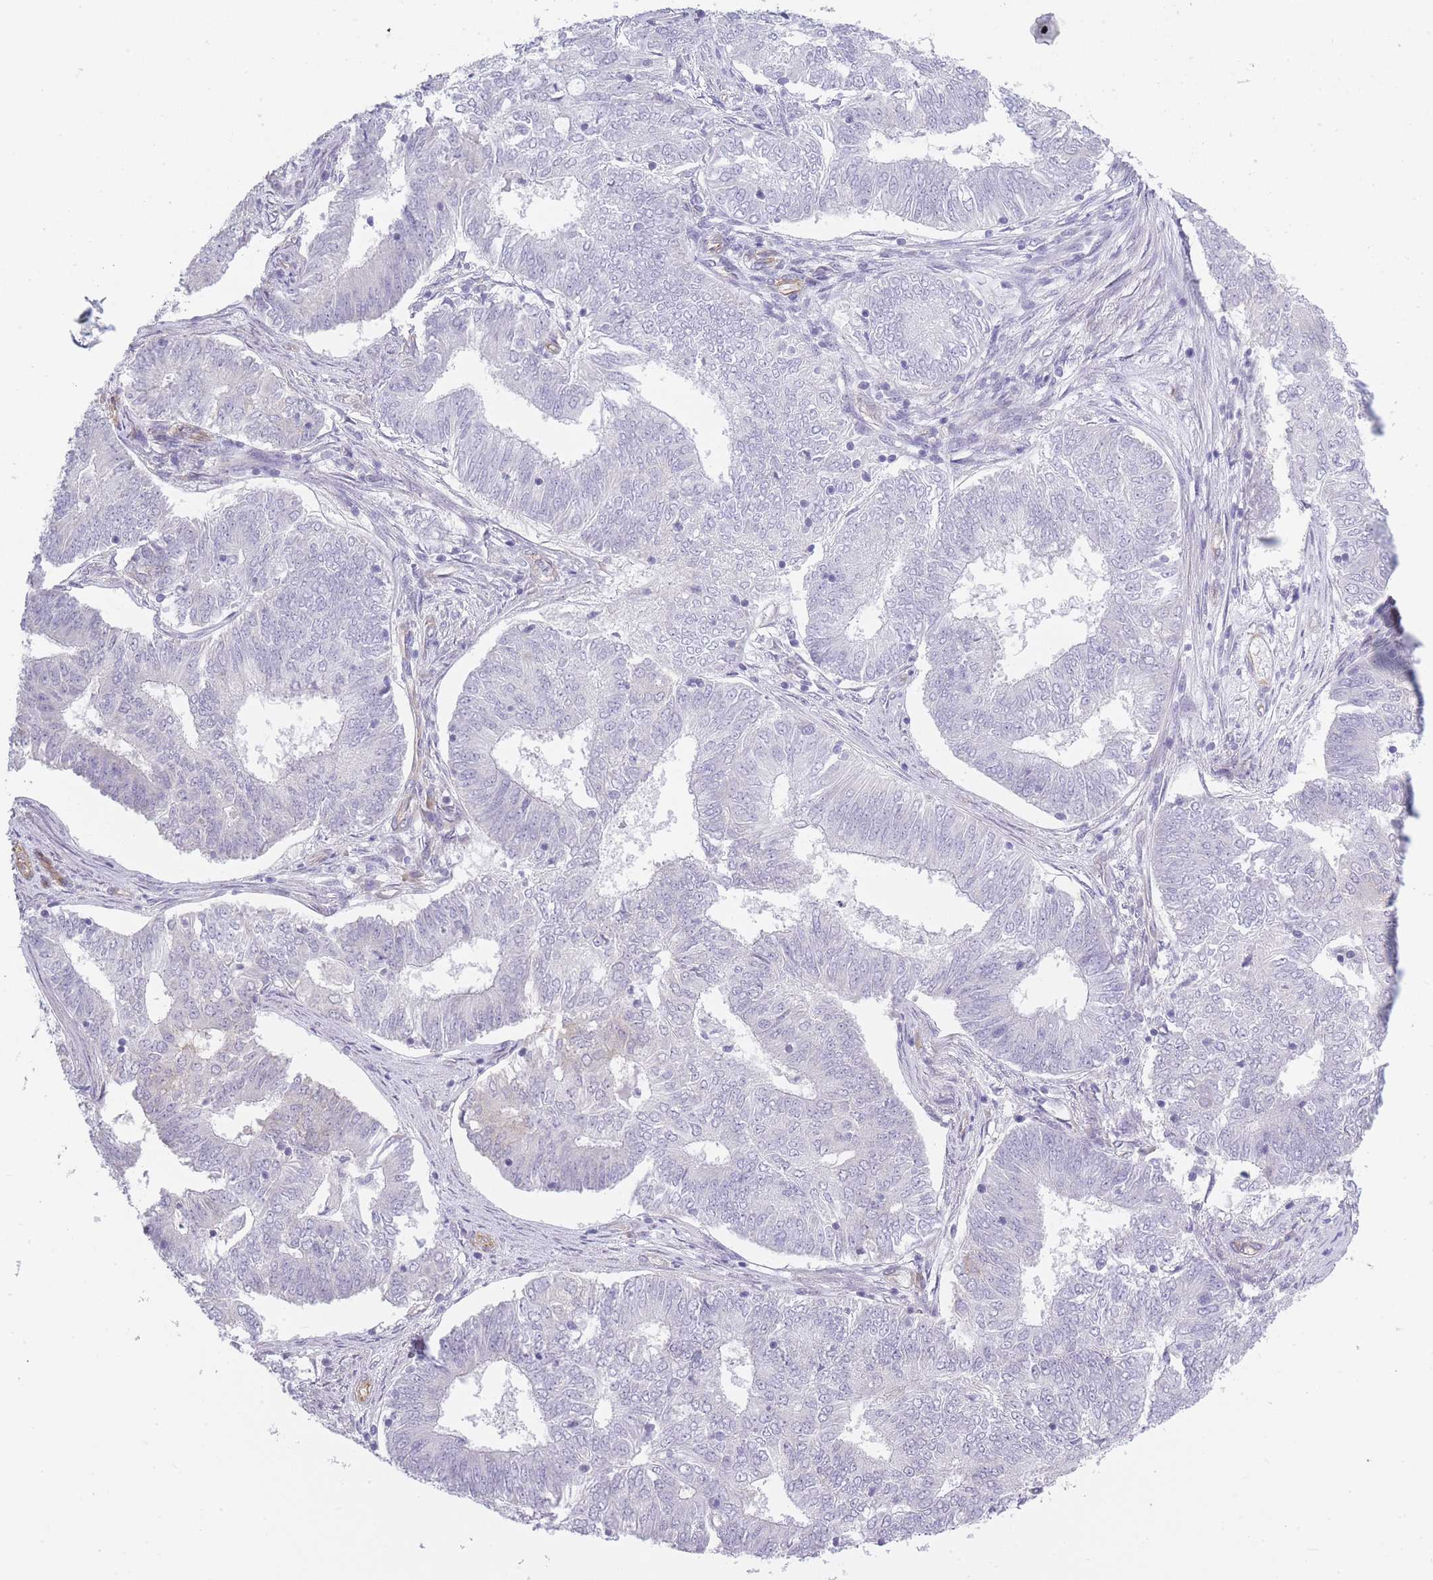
{"staining": {"intensity": "negative", "quantity": "none", "location": "none"}, "tissue": "endometrial cancer", "cell_type": "Tumor cells", "image_type": "cancer", "snomed": [{"axis": "morphology", "description": "Adenocarcinoma, NOS"}, {"axis": "topography", "description": "Endometrium"}], "caption": "Human endometrial adenocarcinoma stained for a protein using IHC demonstrates no expression in tumor cells.", "gene": "OR6B3", "patient": {"sex": "female", "age": 62}}